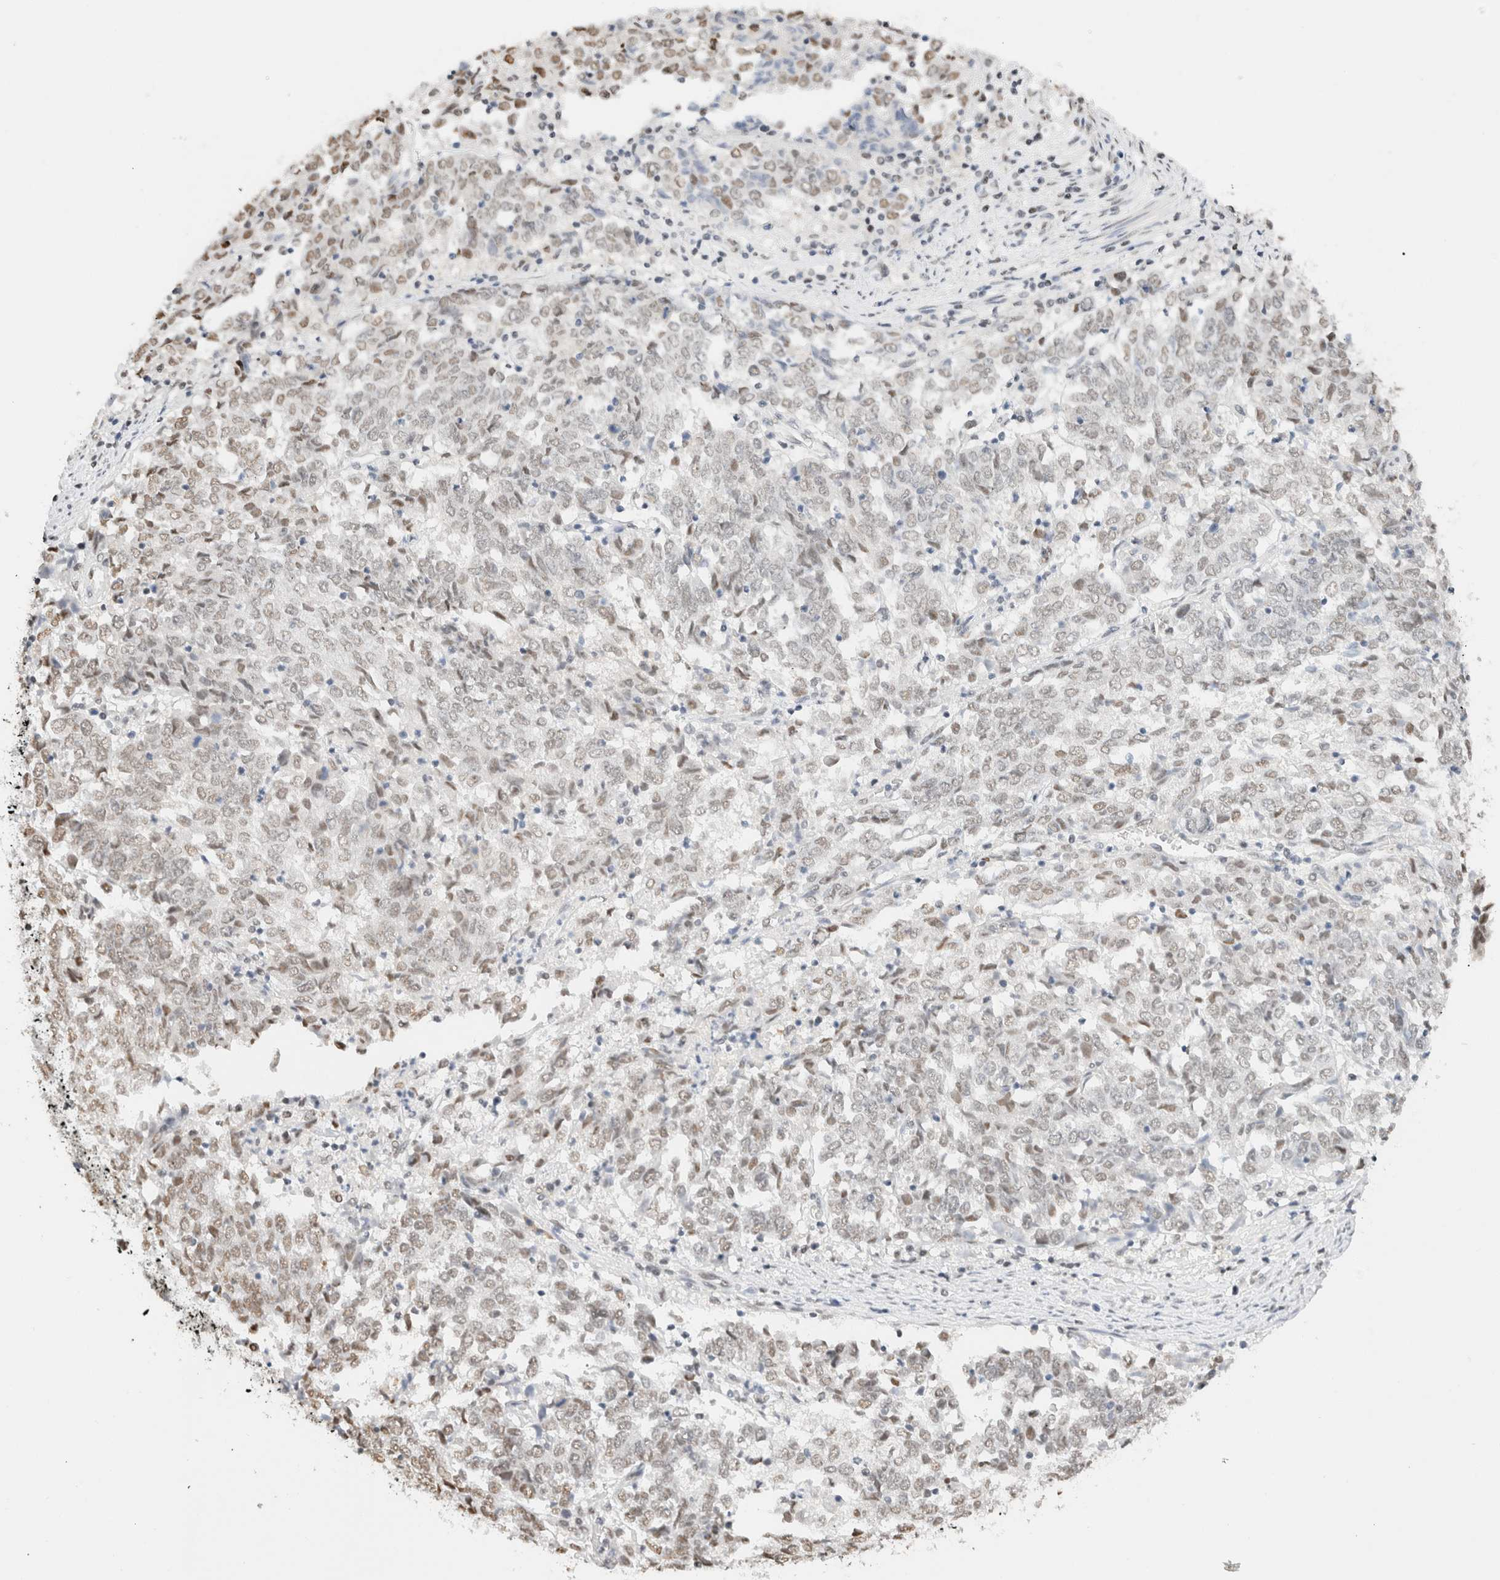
{"staining": {"intensity": "weak", "quantity": "25%-75%", "location": "nuclear"}, "tissue": "endometrial cancer", "cell_type": "Tumor cells", "image_type": "cancer", "snomed": [{"axis": "morphology", "description": "Adenocarcinoma, NOS"}, {"axis": "topography", "description": "Endometrium"}], "caption": "Tumor cells demonstrate low levels of weak nuclear positivity in about 25%-75% of cells in human endometrial adenocarcinoma.", "gene": "SUPT3H", "patient": {"sex": "female", "age": 80}}